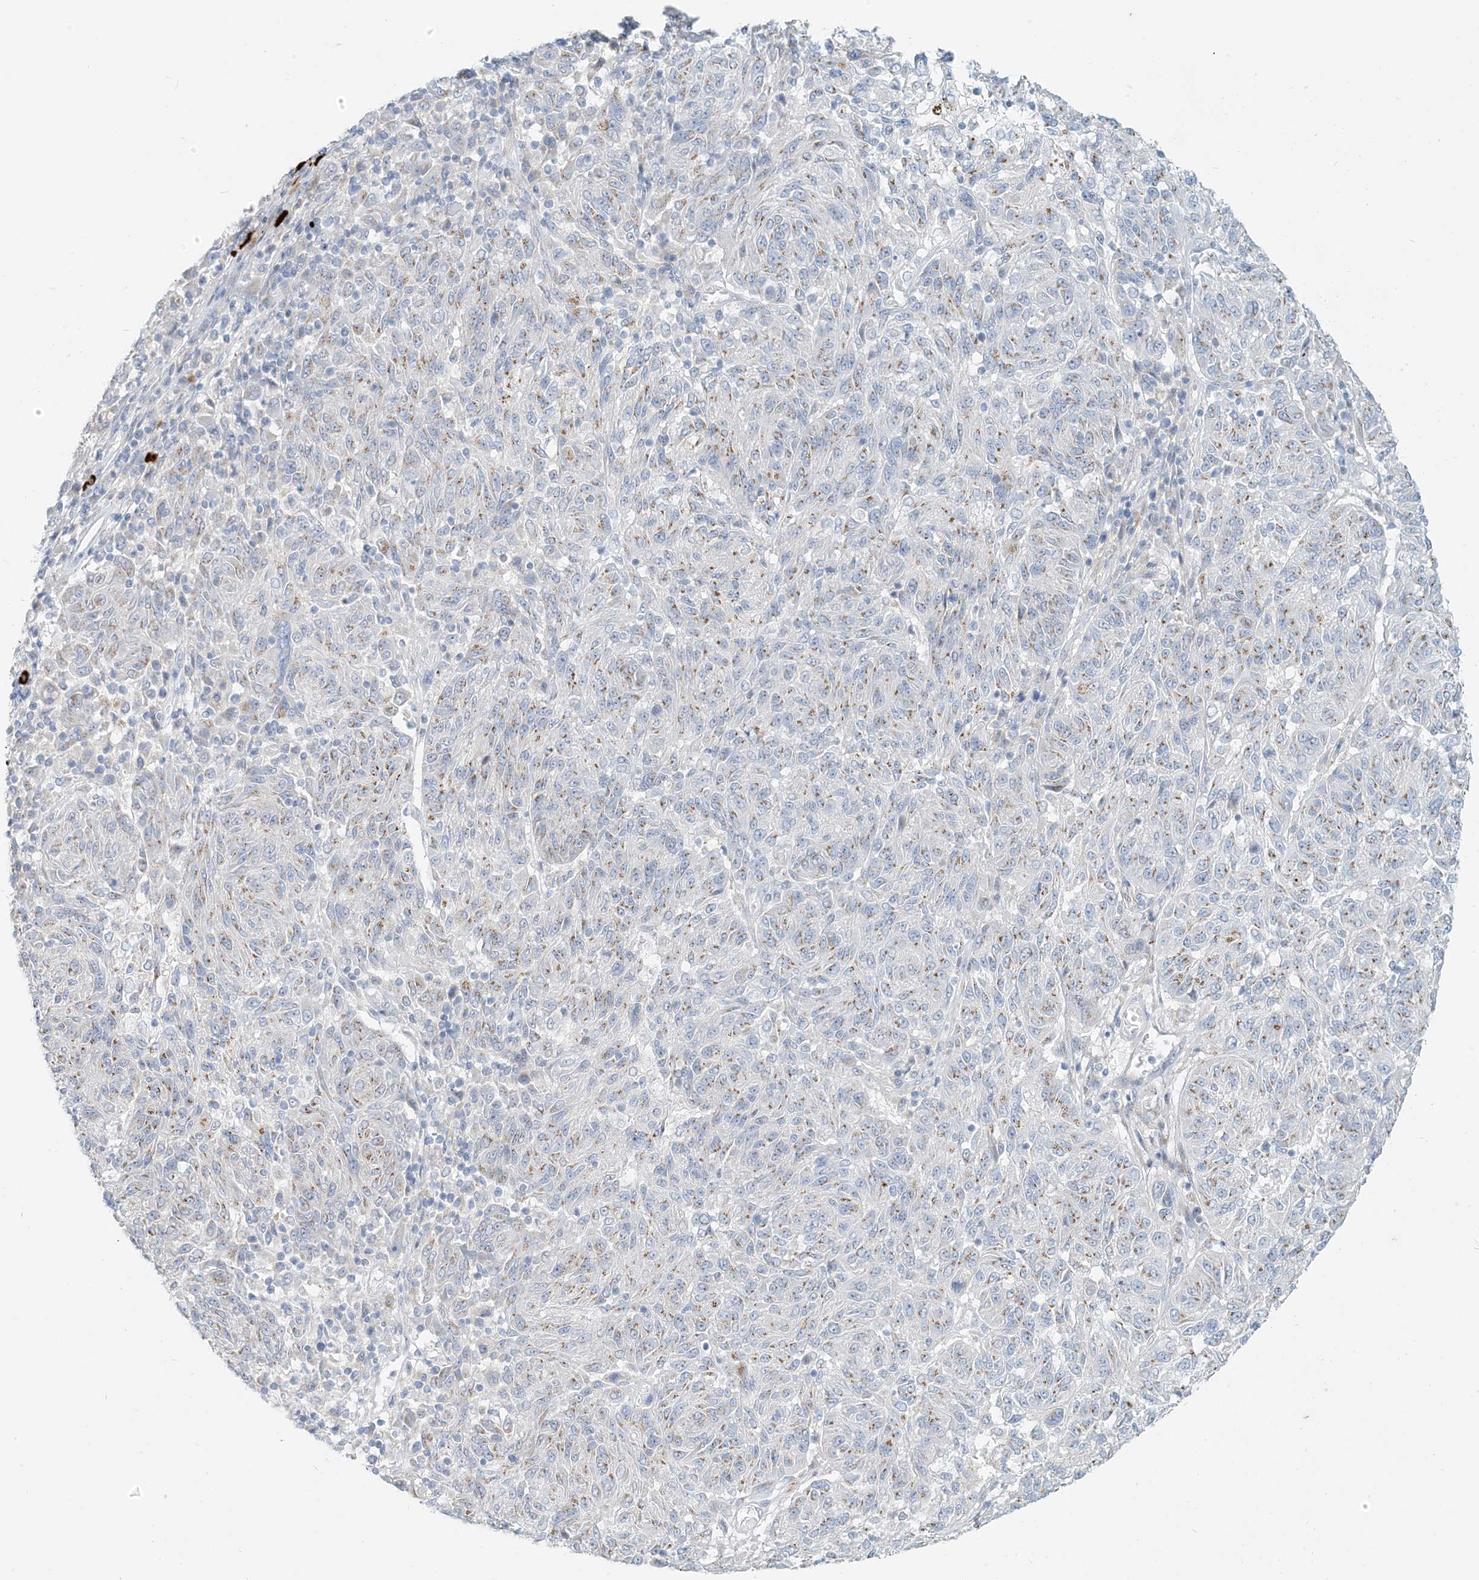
{"staining": {"intensity": "moderate", "quantity": "25%-75%", "location": "cytoplasmic/membranous"}, "tissue": "melanoma", "cell_type": "Tumor cells", "image_type": "cancer", "snomed": [{"axis": "morphology", "description": "Malignant melanoma, NOS"}, {"axis": "topography", "description": "Skin"}], "caption": "Immunohistochemical staining of malignant melanoma demonstrates medium levels of moderate cytoplasmic/membranous staining in about 25%-75% of tumor cells. Ihc stains the protein in brown and the nuclei are stained blue.", "gene": "SCML1", "patient": {"sex": "male", "age": 53}}